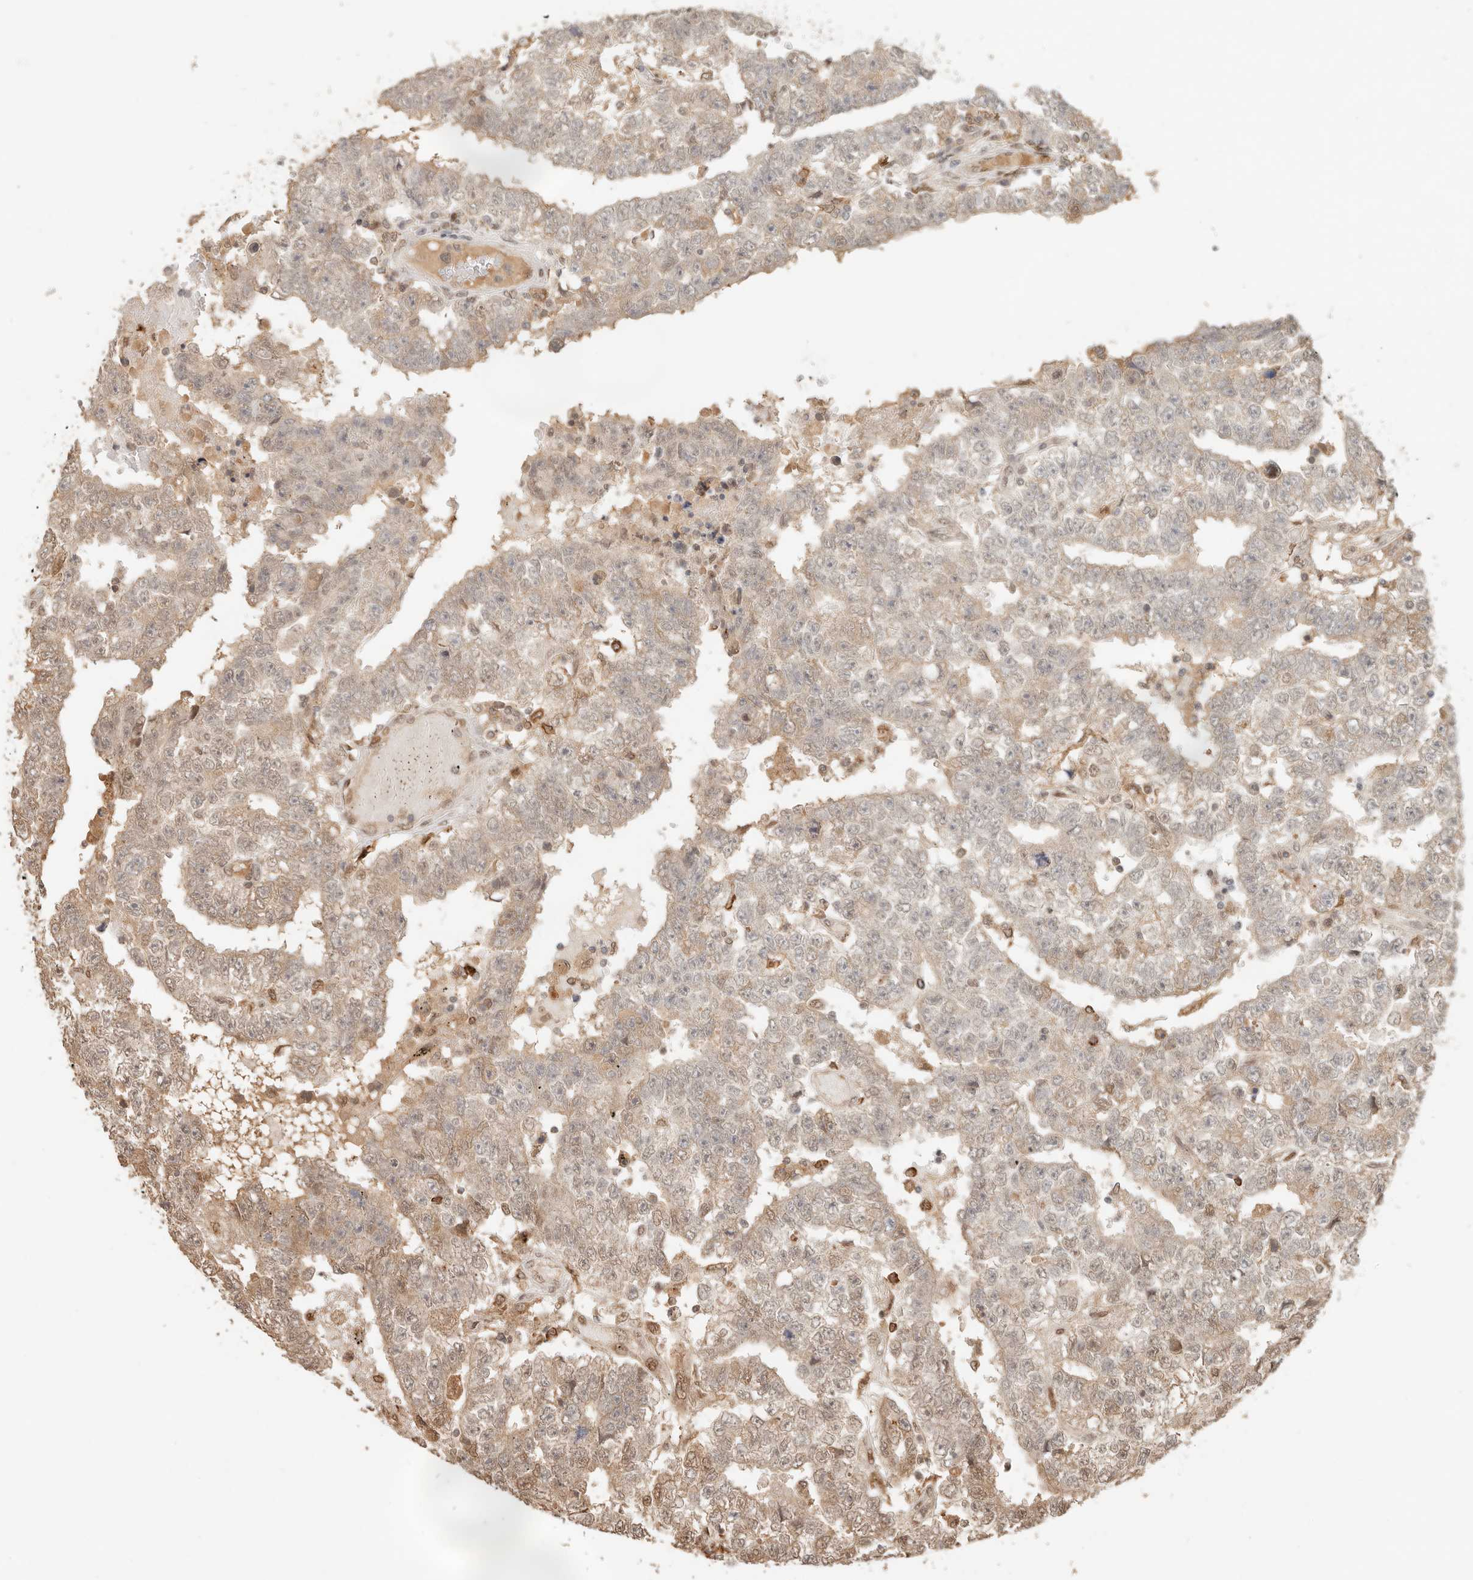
{"staining": {"intensity": "weak", "quantity": "25%-75%", "location": "nuclear"}, "tissue": "testis cancer", "cell_type": "Tumor cells", "image_type": "cancer", "snomed": [{"axis": "morphology", "description": "Carcinoma, Embryonal, NOS"}, {"axis": "topography", "description": "Testis"}], "caption": "Weak nuclear positivity for a protein is seen in about 25%-75% of tumor cells of testis embryonal carcinoma using immunohistochemistry.", "gene": "NPAS2", "patient": {"sex": "male", "age": 25}}